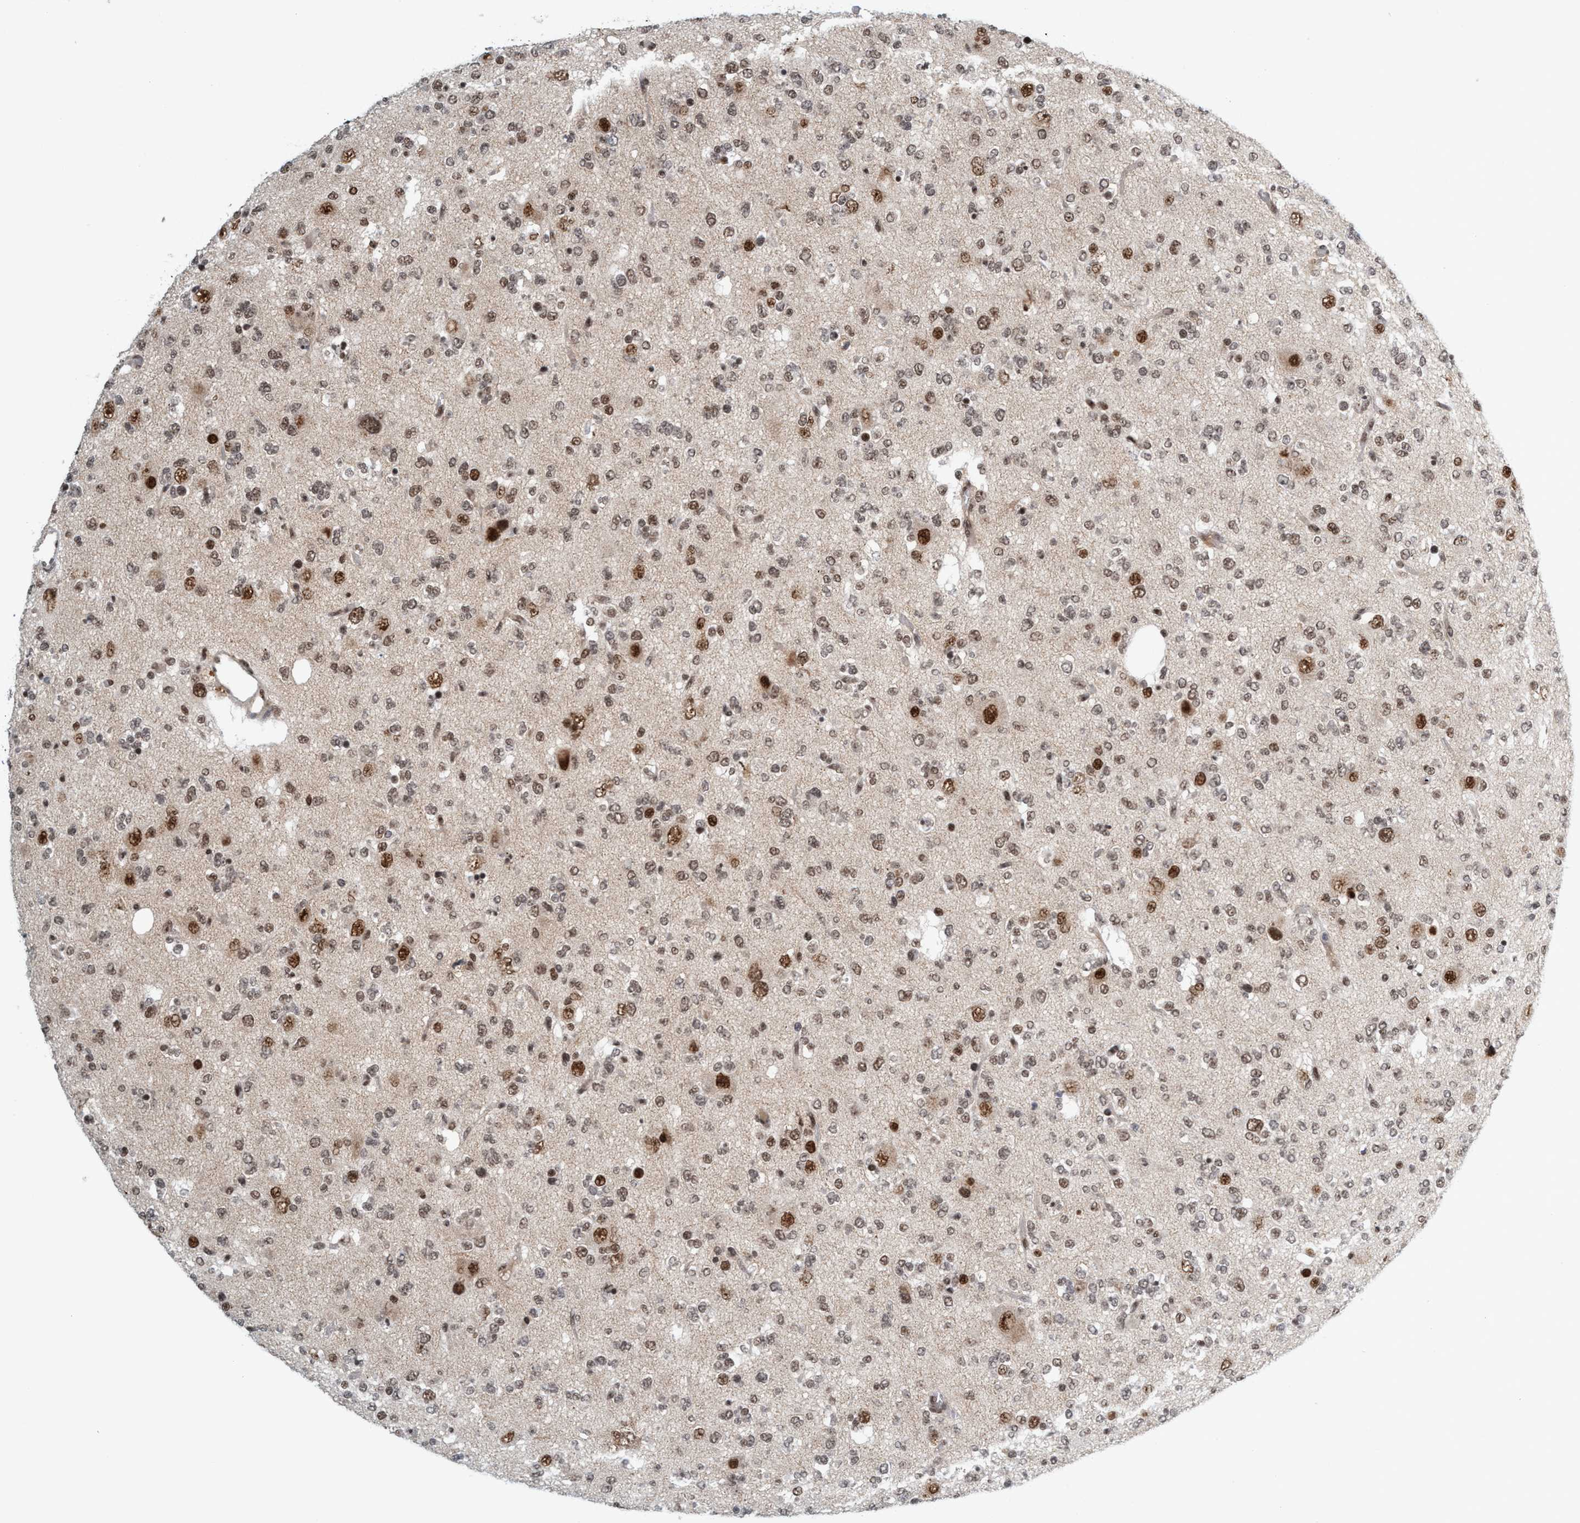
{"staining": {"intensity": "moderate", "quantity": "25%-75%", "location": "nuclear"}, "tissue": "glioma", "cell_type": "Tumor cells", "image_type": "cancer", "snomed": [{"axis": "morphology", "description": "Glioma, malignant, Low grade"}, {"axis": "topography", "description": "Brain"}], "caption": "Immunohistochemical staining of human glioma shows medium levels of moderate nuclear staining in approximately 25%-75% of tumor cells.", "gene": "SMCR8", "patient": {"sex": "male", "age": 38}}